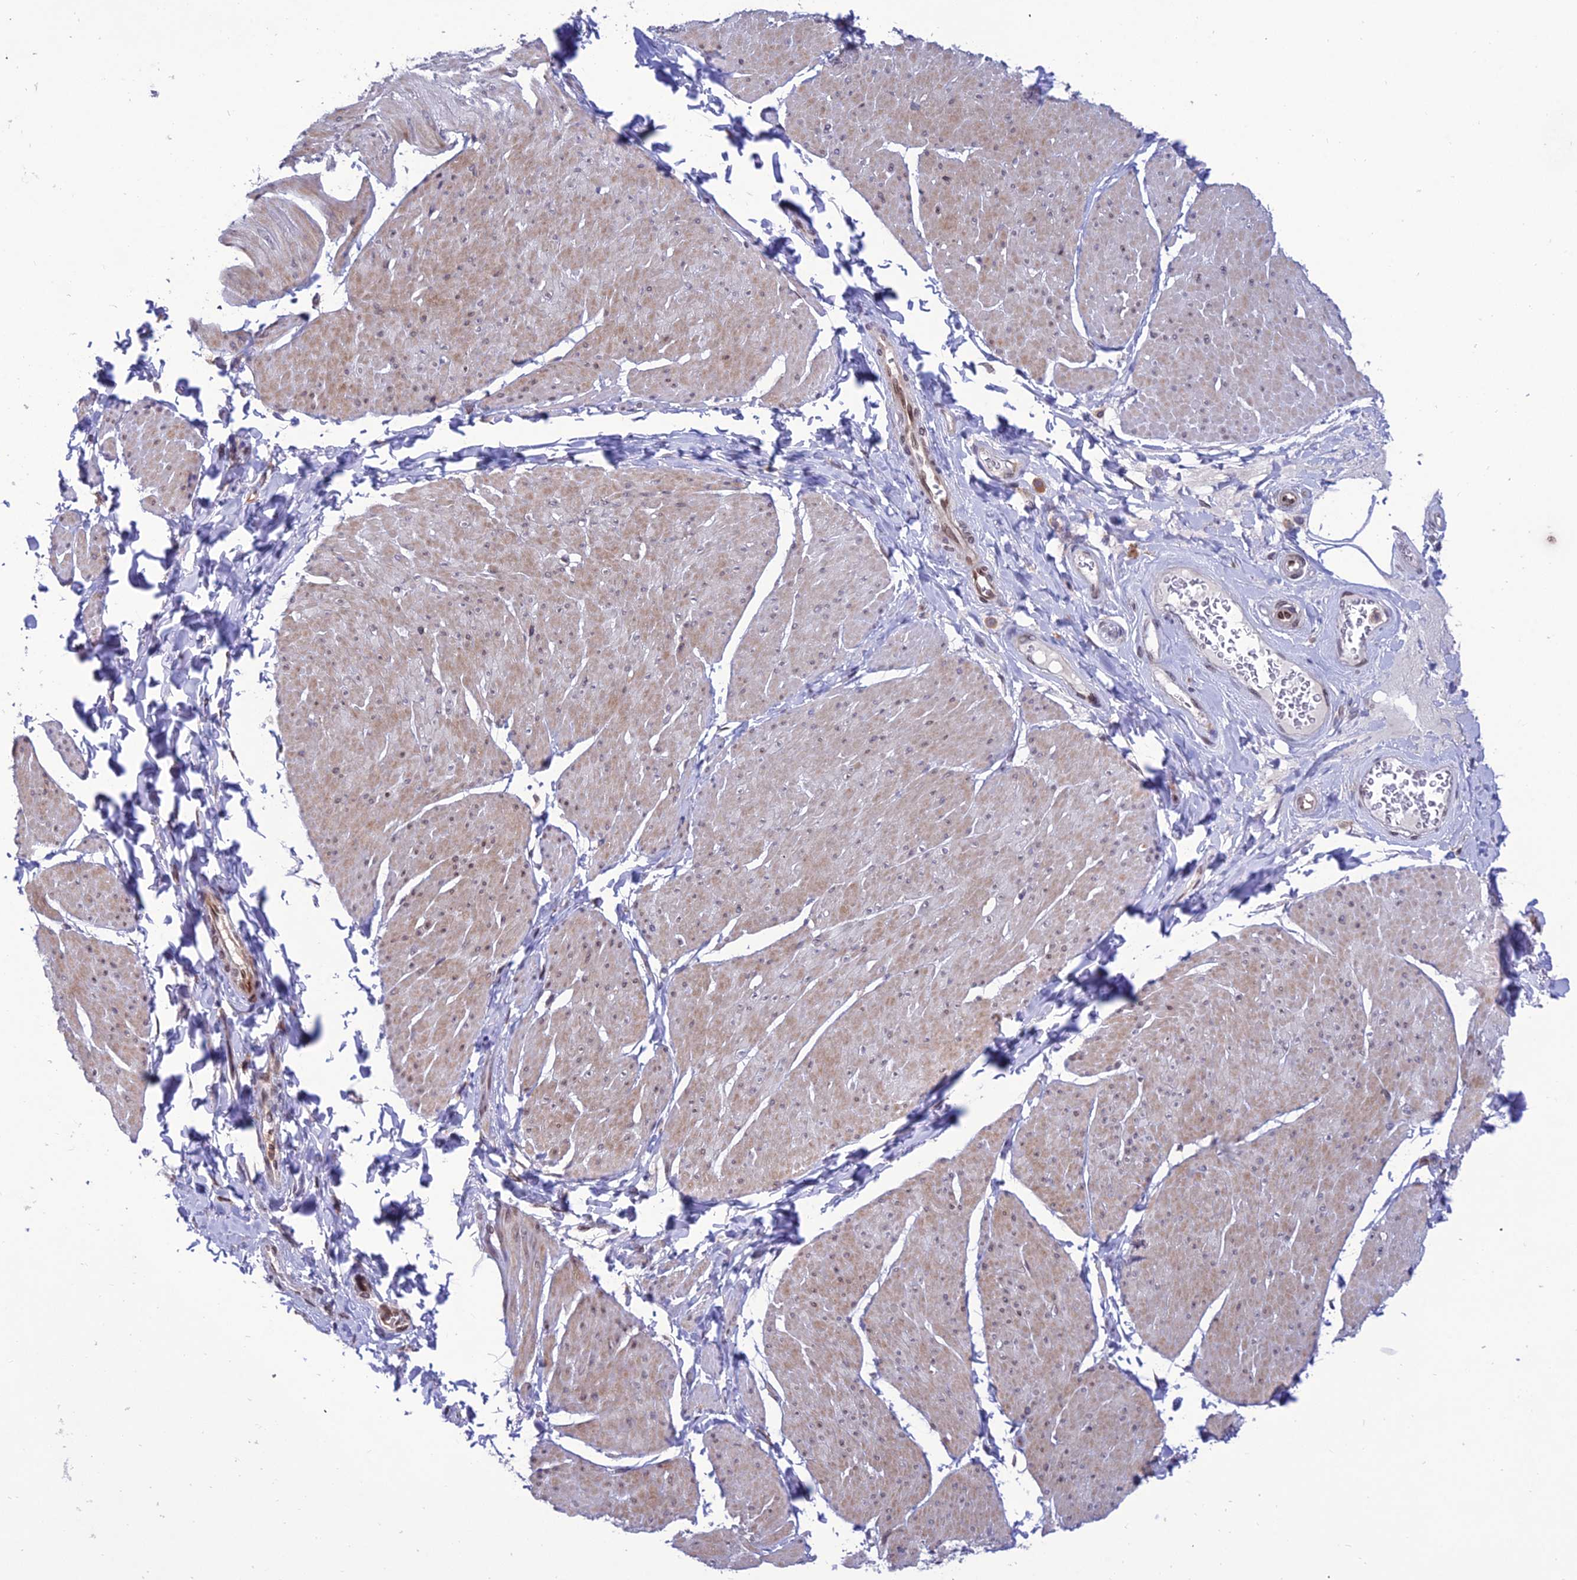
{"staining": {"intensity": "weak", "quantity": ">75%", "location": "cytoplasmic/membranous"}, "tissue": "smooth muscle", "cell_type": "Smooth muscle cells", "image_type": "normal", "snomed": [{"axis": "morphology", "description": "Urothelial carcinoma, High grade"}, {"axis": "topography", "description": "Urinary bladder"}], "caption": "About >75% of smooth muscle cells in unremarkable human smooth muscle display weak cytoplasmic/membranous protein expression as visualized by brown immunohistochemical staining.", "gene": "FAM76A", "patient": {"sex": "male", "age": 46}}